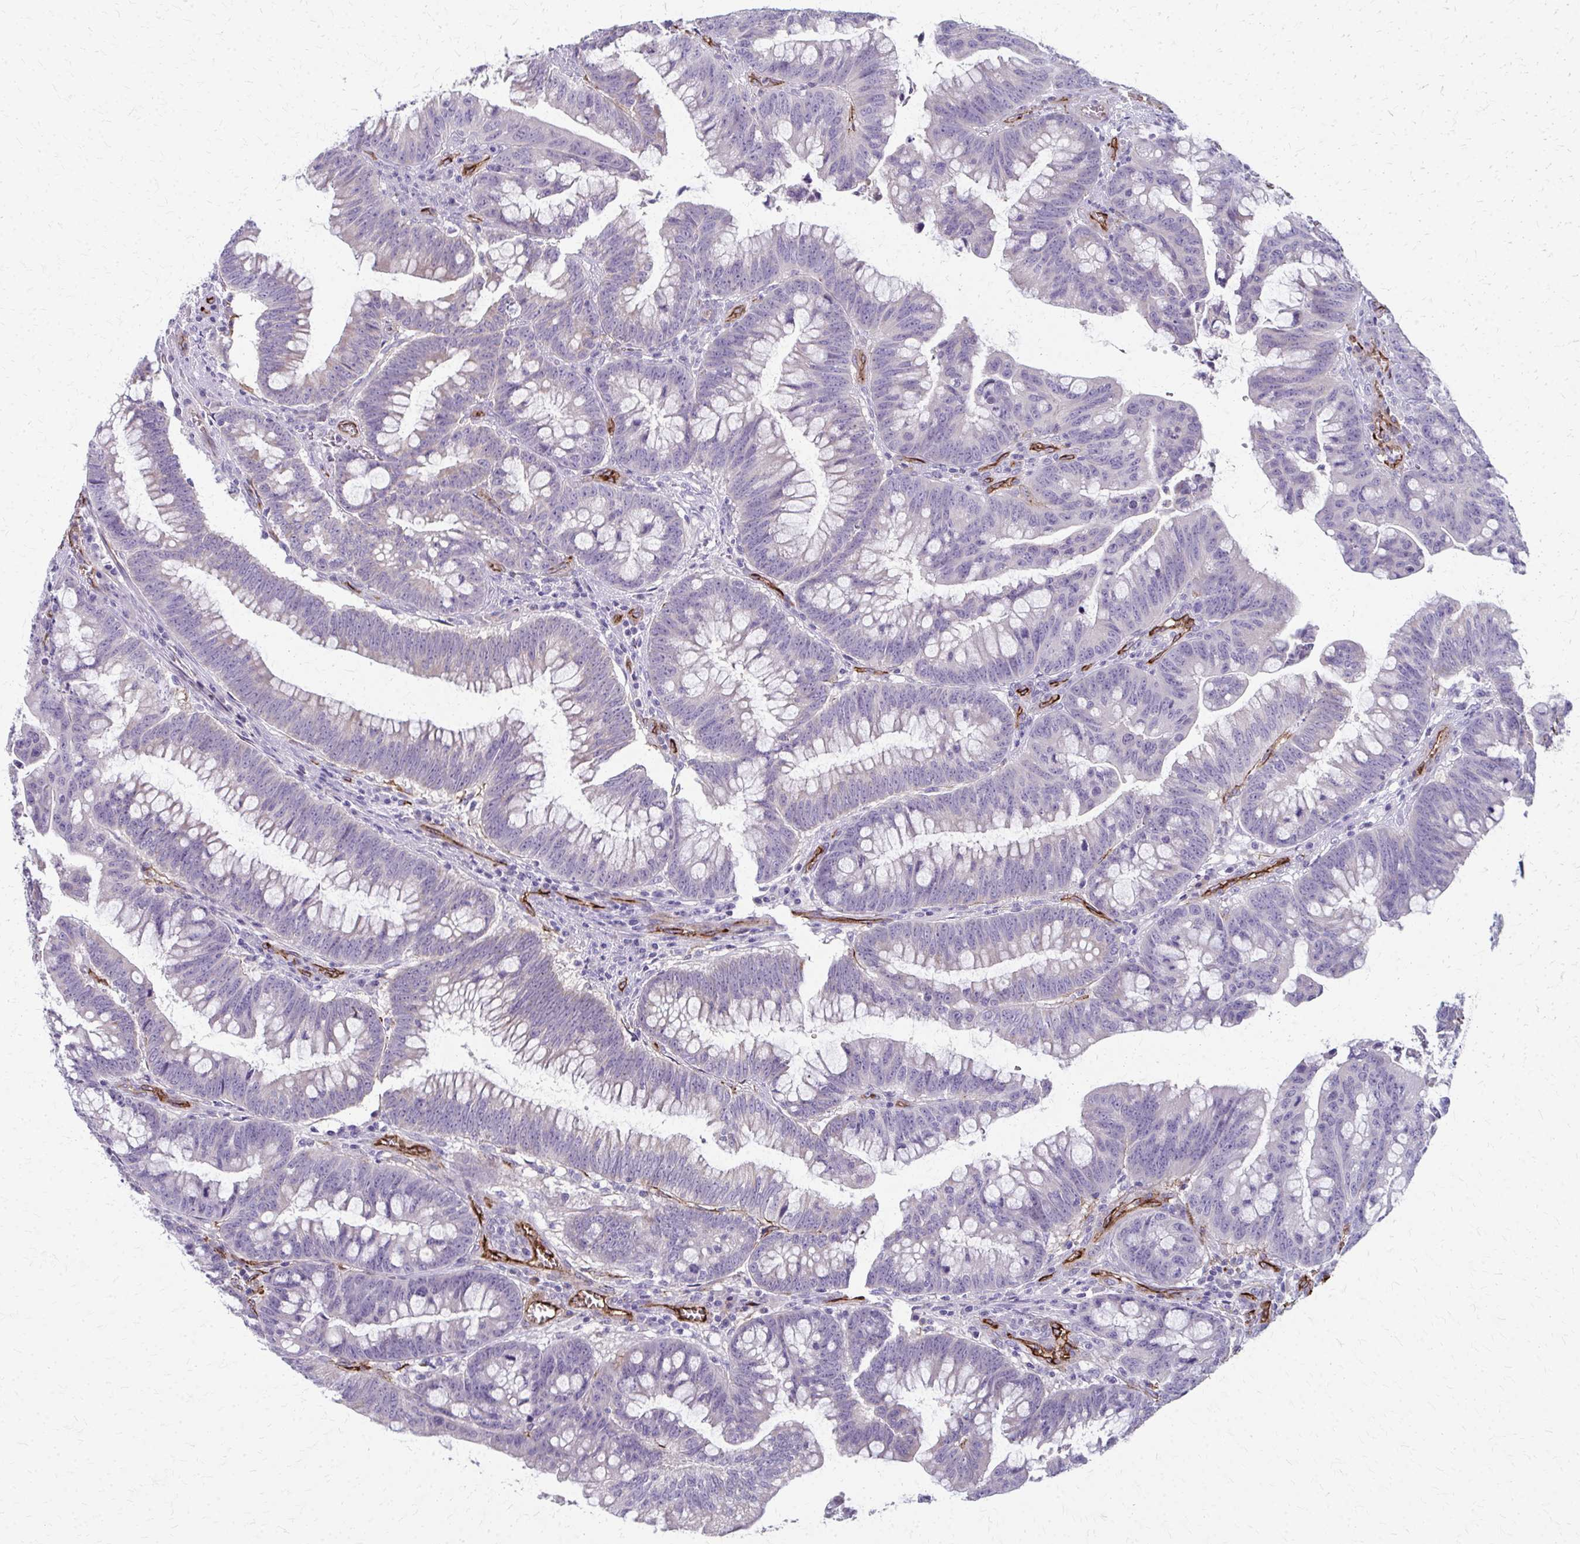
{"staining": {"intensity": "negative", "quantity": "none", "location": "none"}, "tissue": "colorectal cancer", "cell_type": "Tumor cells", "image_type": "cancer", "snomed": [{"axis": "morphology", "description": "Adenocarcinoma, NOS"}, {"axis": "topography", "description": "Colon"}], "caption": "DAB immunohistochemical staining of colorectal cancer reveals no significant staining in tumor cells. Brightfield microscopy of immunohistochemistry (IHC) stained with DAB (3,3'-diaminobenzidine) (brown) and hematoxylin (blue), captured at high magnification.", "gene": "ADIPOQ", "patient": {"sex": "male", "age": 62}}